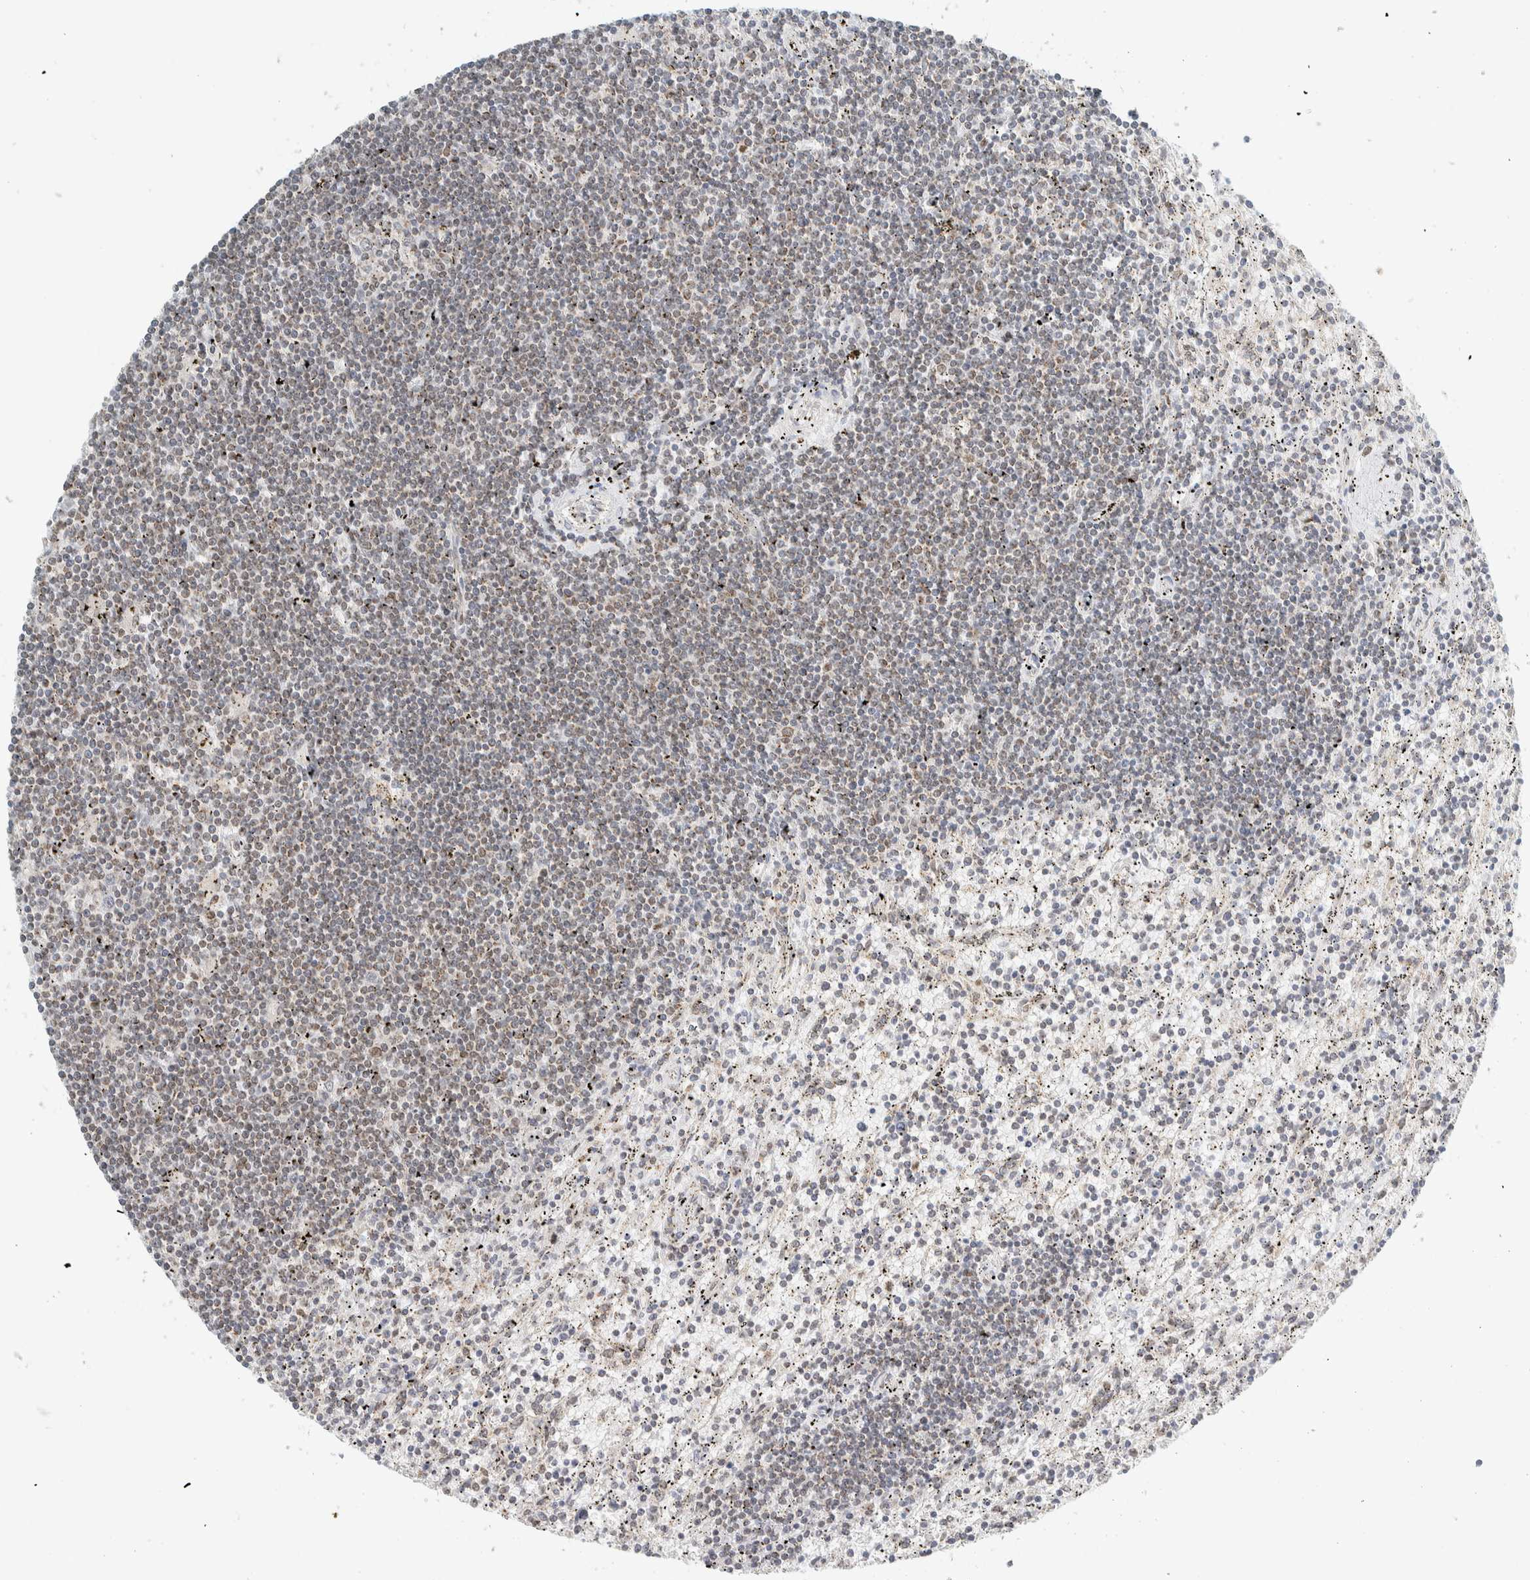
{"staining": {"intensity": "negative", "quantity": "none", "location": "none"}, "tissue": "lymphoma", "cell_type": "Tumor cells", "image_type": "cancer", "snomed": [{"axis": "morphology", "description": "Malignant lymphoma, non-Hodgkin's type, Low grade"}, {"axis": "topography", "description": "Spleen"}], "caption": "IHC micrograph of neoplastic tissue: low-grade malignant lymphoma, non-Hodgkin's type stained with DAB displays no significant protein positivity in tumor cells.", "gene": "TFE3", "patient": {"sex": "male", "age": 76}}